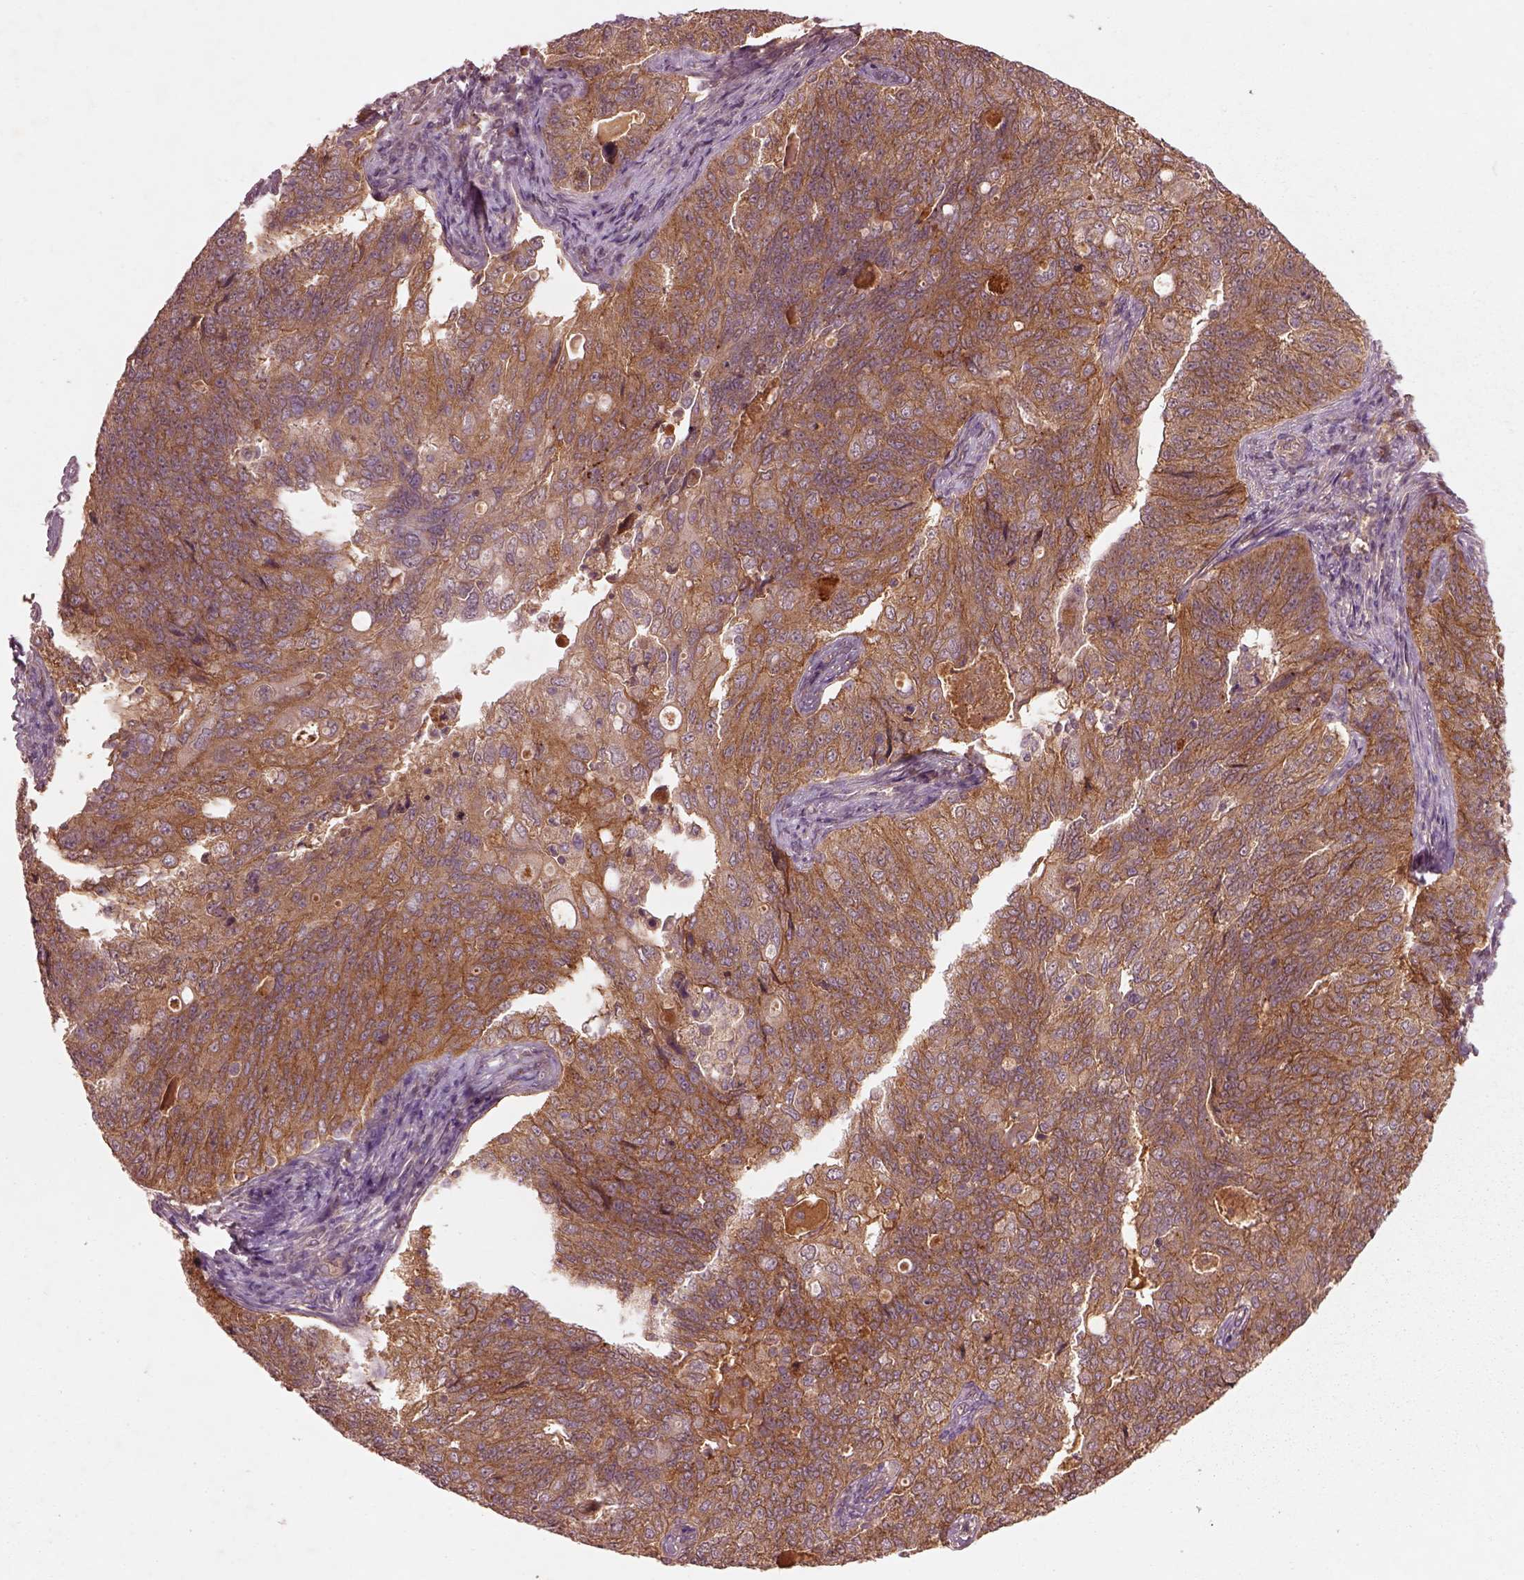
{"staining": {"intensity": "moderate", "quantity": ">75%", "location": "cytoplasmic/membranous"}, "tissue": "endometrial cancer", "cell_type": "Tumor cells", "image_type": "cancer", "snomed": [{"axis": "morphology", "description": "Adenocarcinoma, NOS"}, {"axis": "topography", "description": "Endometrium"}], "caption": "The histopathology image displays a brown stain indicating the presence of a protein in the cytoplasmic/membranous of tumor cells in endometrial cancer (adenocarcinoma).", "gene": "FAM234A", "patient": {"sex": "female", "age": 43}}